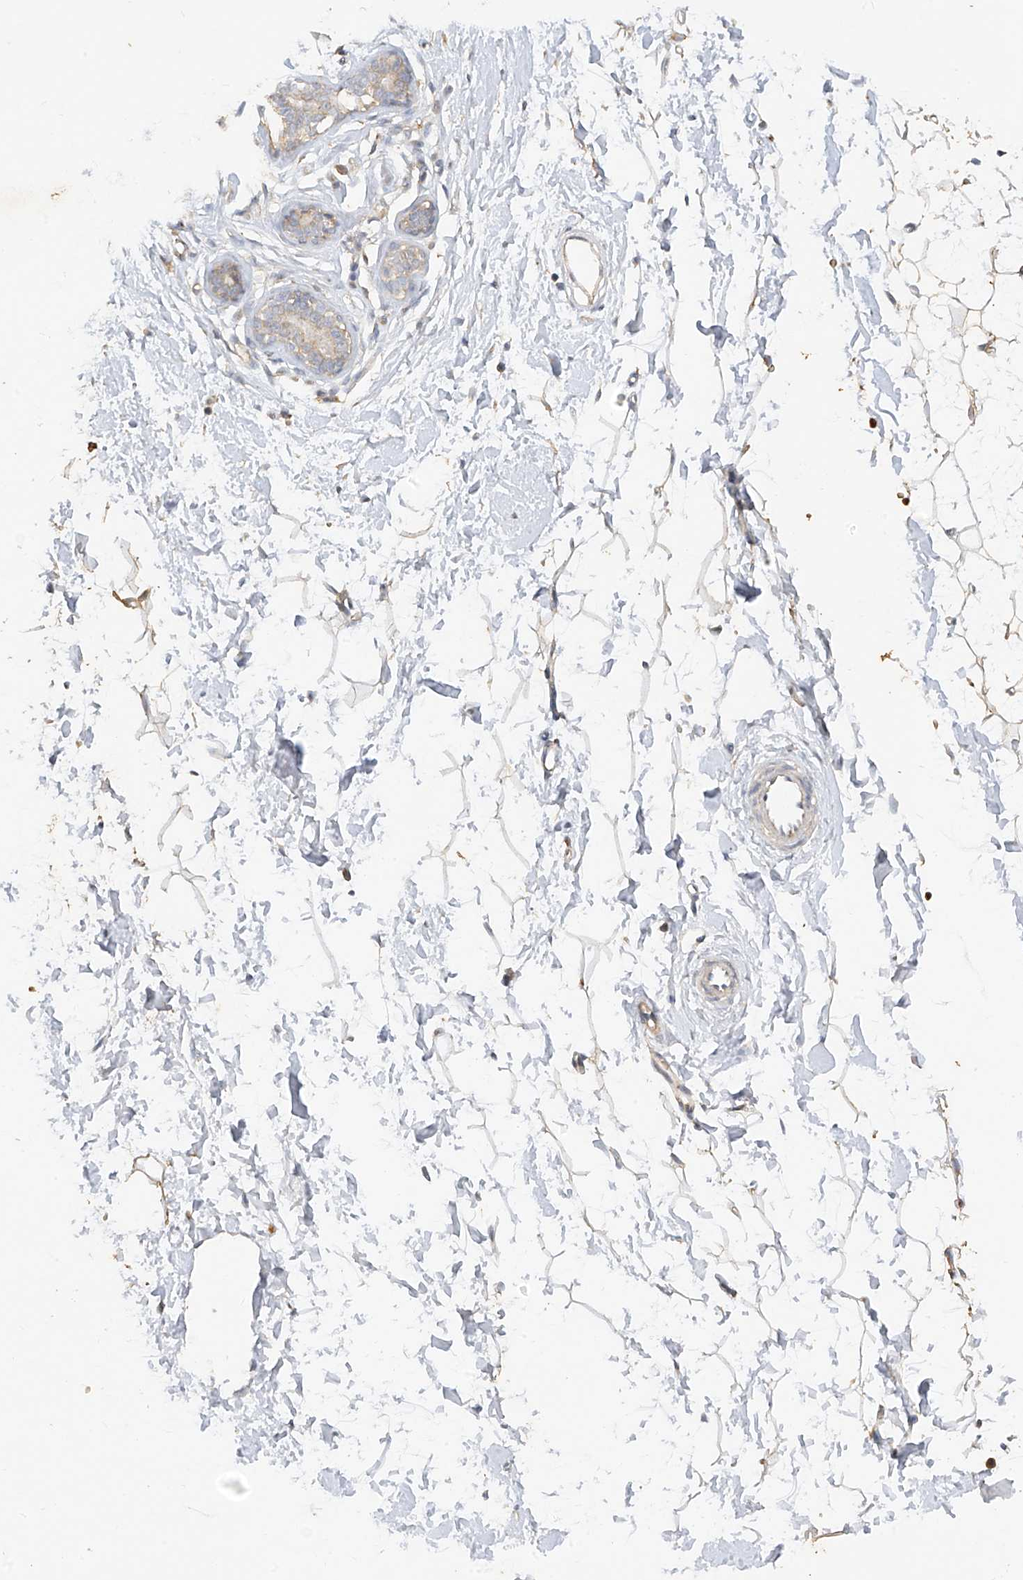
{"staining": {"intensity": "weak", "quantity": "25%-75%", "location": "cytoplasmic/membranous"}, "tissue": "adipose tissue", "cell_type": "Adipocytes", "image_type": "normal", "snomed": [{"axis": "morphology", "description": "Normal tissue, NOS"}, {"axis": "topography", "description": "Breast"}], "caption": "Human adipose tissue stained with a protein marker shows weak staining in adipocytes.", "gene": "MTUS2", "patient": {"sex": "female", "age": 23}}